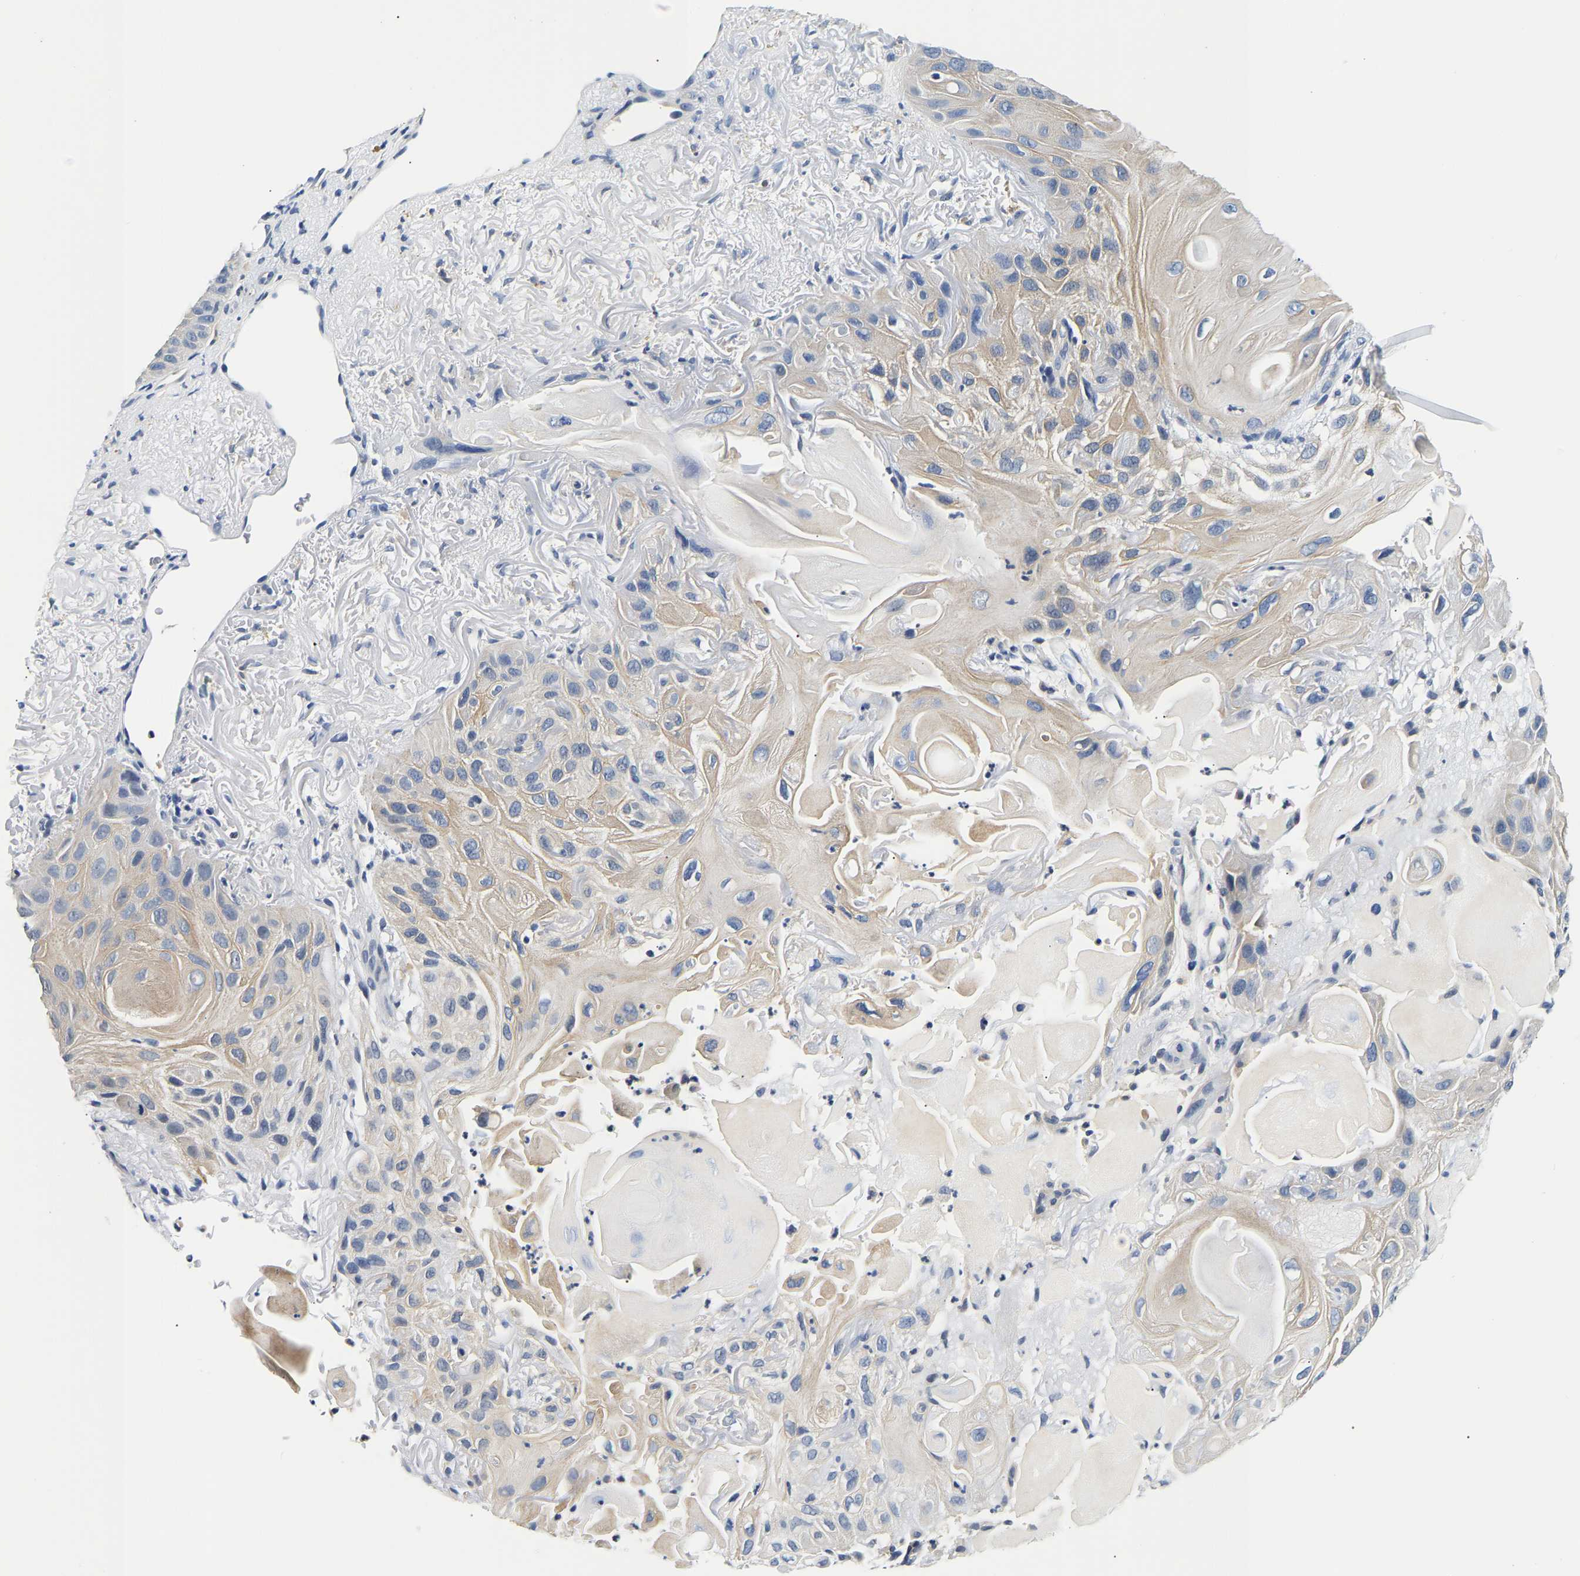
{"staining": {"intensity": "negative", "quantity": "none", "location": "none"}, "tissue": "skin cancer", "cell_type": "Tumor cells", "image_type": "cancer", "snomed": [{"axis": "morphology", "description": "Squamous cell carcinoma, NOS"}, {"axis": "topography", "description": "Skin"}], "caption": "This histopathology image is of skin cancer stained with immunohistochemistry to label a protein in brown with the nuclei are counter-stained blue. There is no positivity in tumor cells. The staining is performed using DAB (3,3'-diaminobenzidine) brown chromogen with nuclei counter-stained in using hematoxylin.", "gene": "UCHL3", "patient": {"sex": "female", "age": 77}}